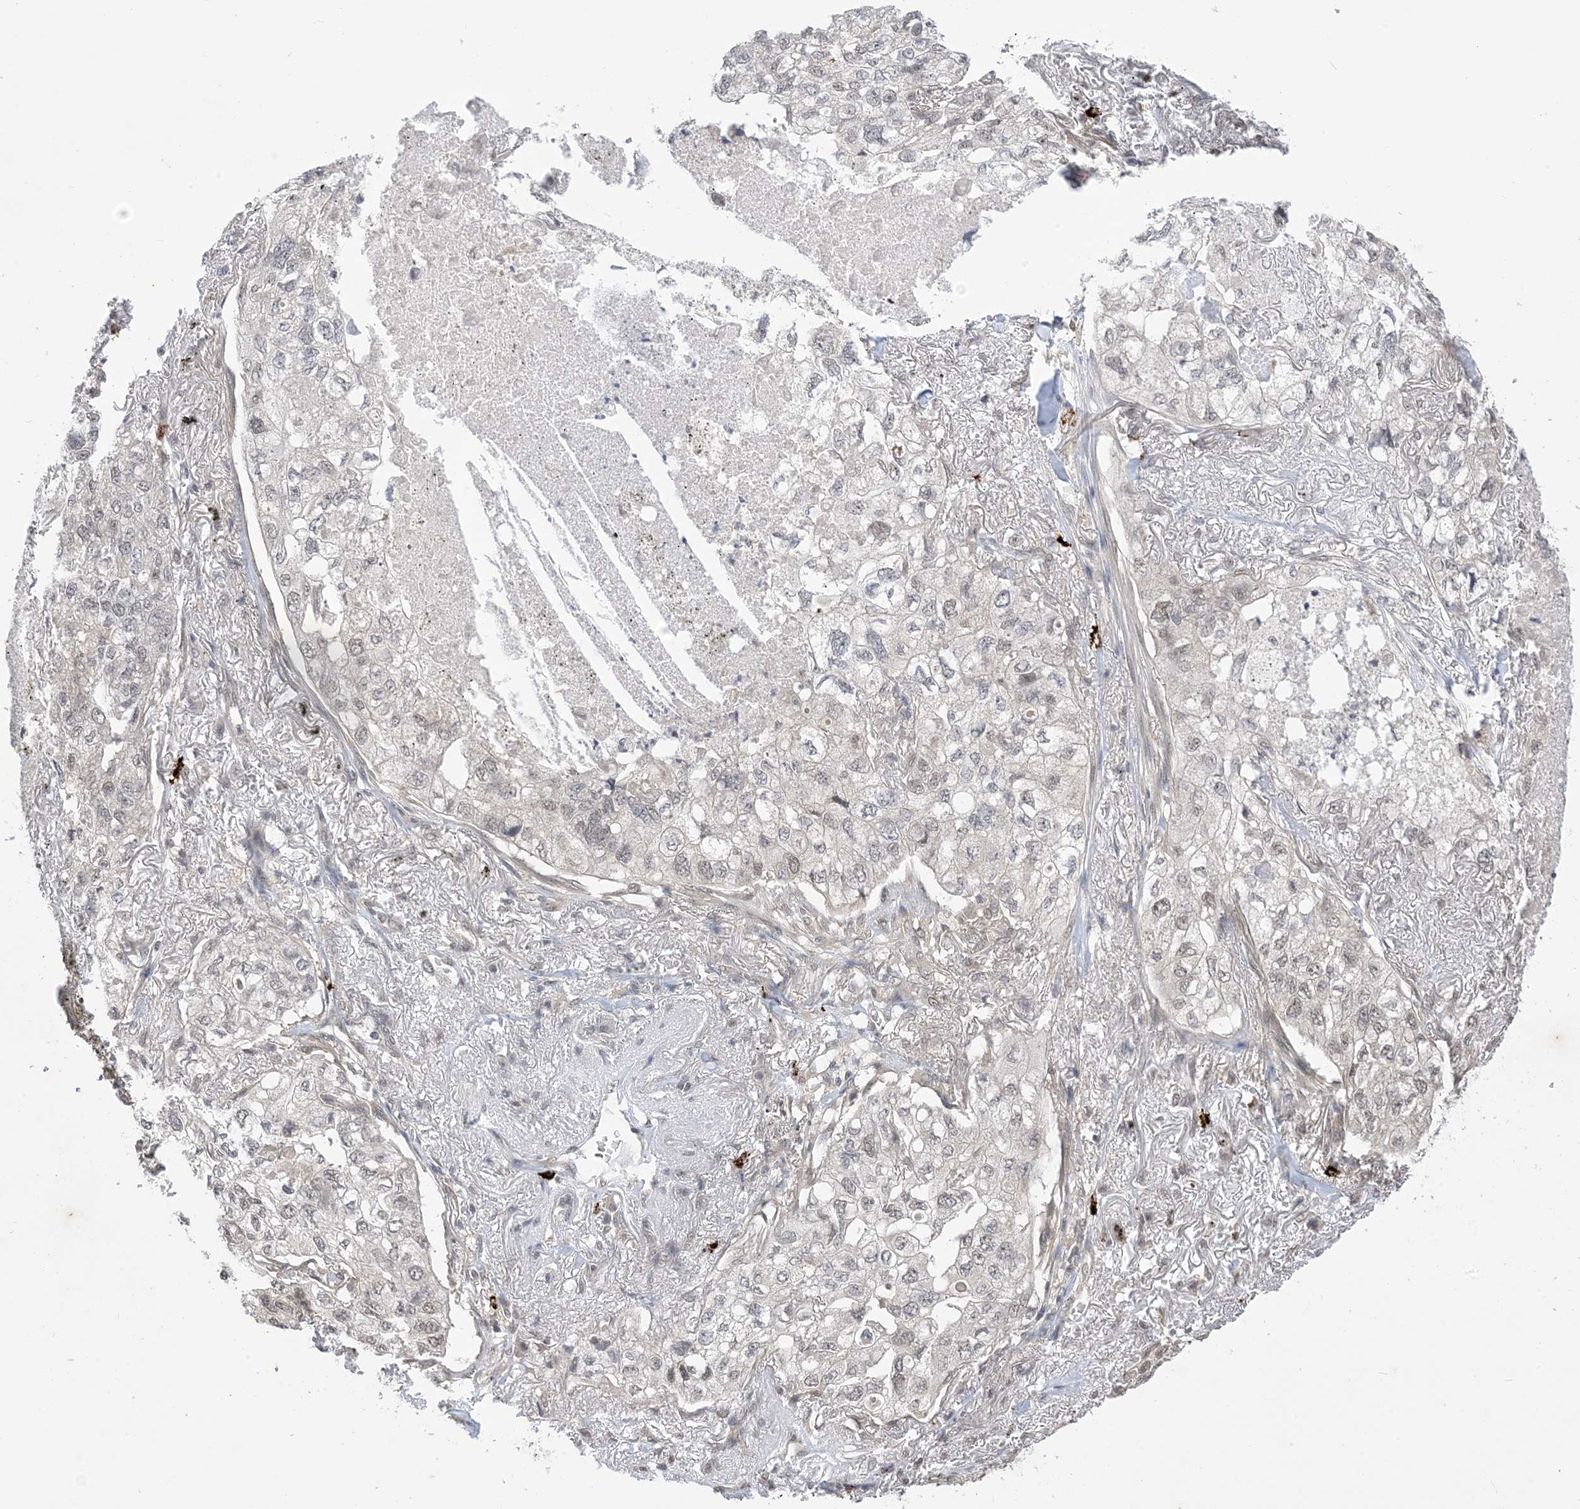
{"staining": {"intensity": "negative", "quantity": "none", "location": "none"}, "tissue": "lung cancer", "cell_type": "Tumor cells", "image_type": "cancer", "snomed": [{"axis": "morphology", "description": "Adenocarcinoma, NOS"}, {"axis": "topography", "description": "Lung"}], "caption": "IHC micrograph of neoplastic tissue: human adenocarcinoma (lung) stained with DAB (3,3'-diaminobenzidine) displays no significant protein expression in tumor cells.", "gene": "RANBP9", "patient": {"sex": "male", "age": 65}}